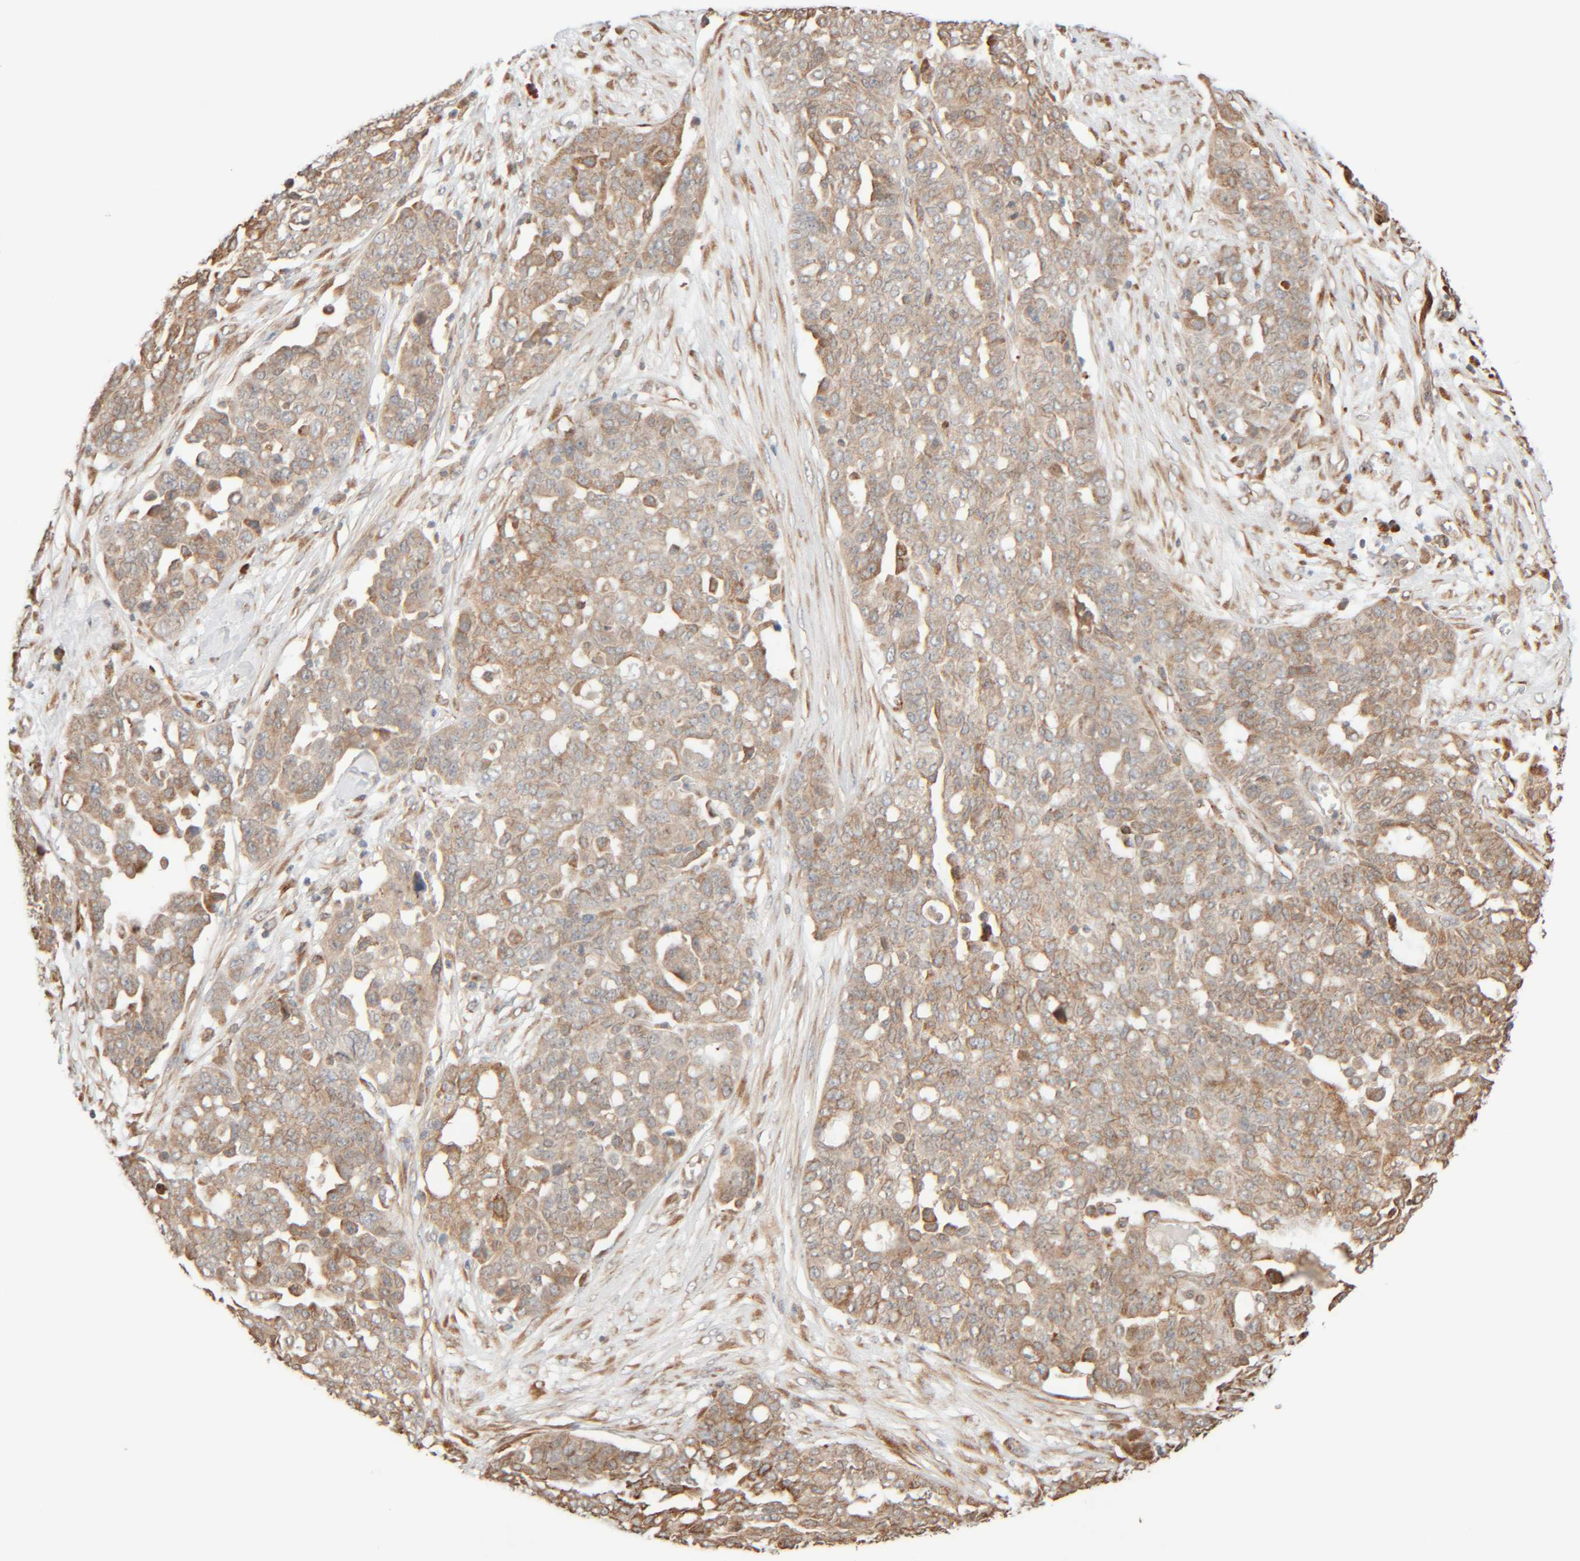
{"staining": {"intensity": "weak", "quantity": ">75%", "location": "cytoplasmic/membranous"}, "tissue": "ovarian cancer", "cell_type": "Tumor cells", "image_type": "cancer", "snomed": [{"axis": "morphology", "description": "Cystadenocarcinoma, serous, NOS"}, {"axis": "topography", "description": "Soft tissue"}, {"axis": "topography", "description": "Ovary"}], "caption": "Immunohistochemistry (IHC) (DAB (3,3'-diaminobenzidine)) staining of human ovarian cancer (serous cystadenocarcinoma) demonstrates weak cytoplasmic/membranous protein positivity in about >75% of tumor cells. Ihc stains the protein of interest in brown and the nuclei are stained blue.", "gene": "INTS1", "patient": {"sex": "female", "age": 57}}